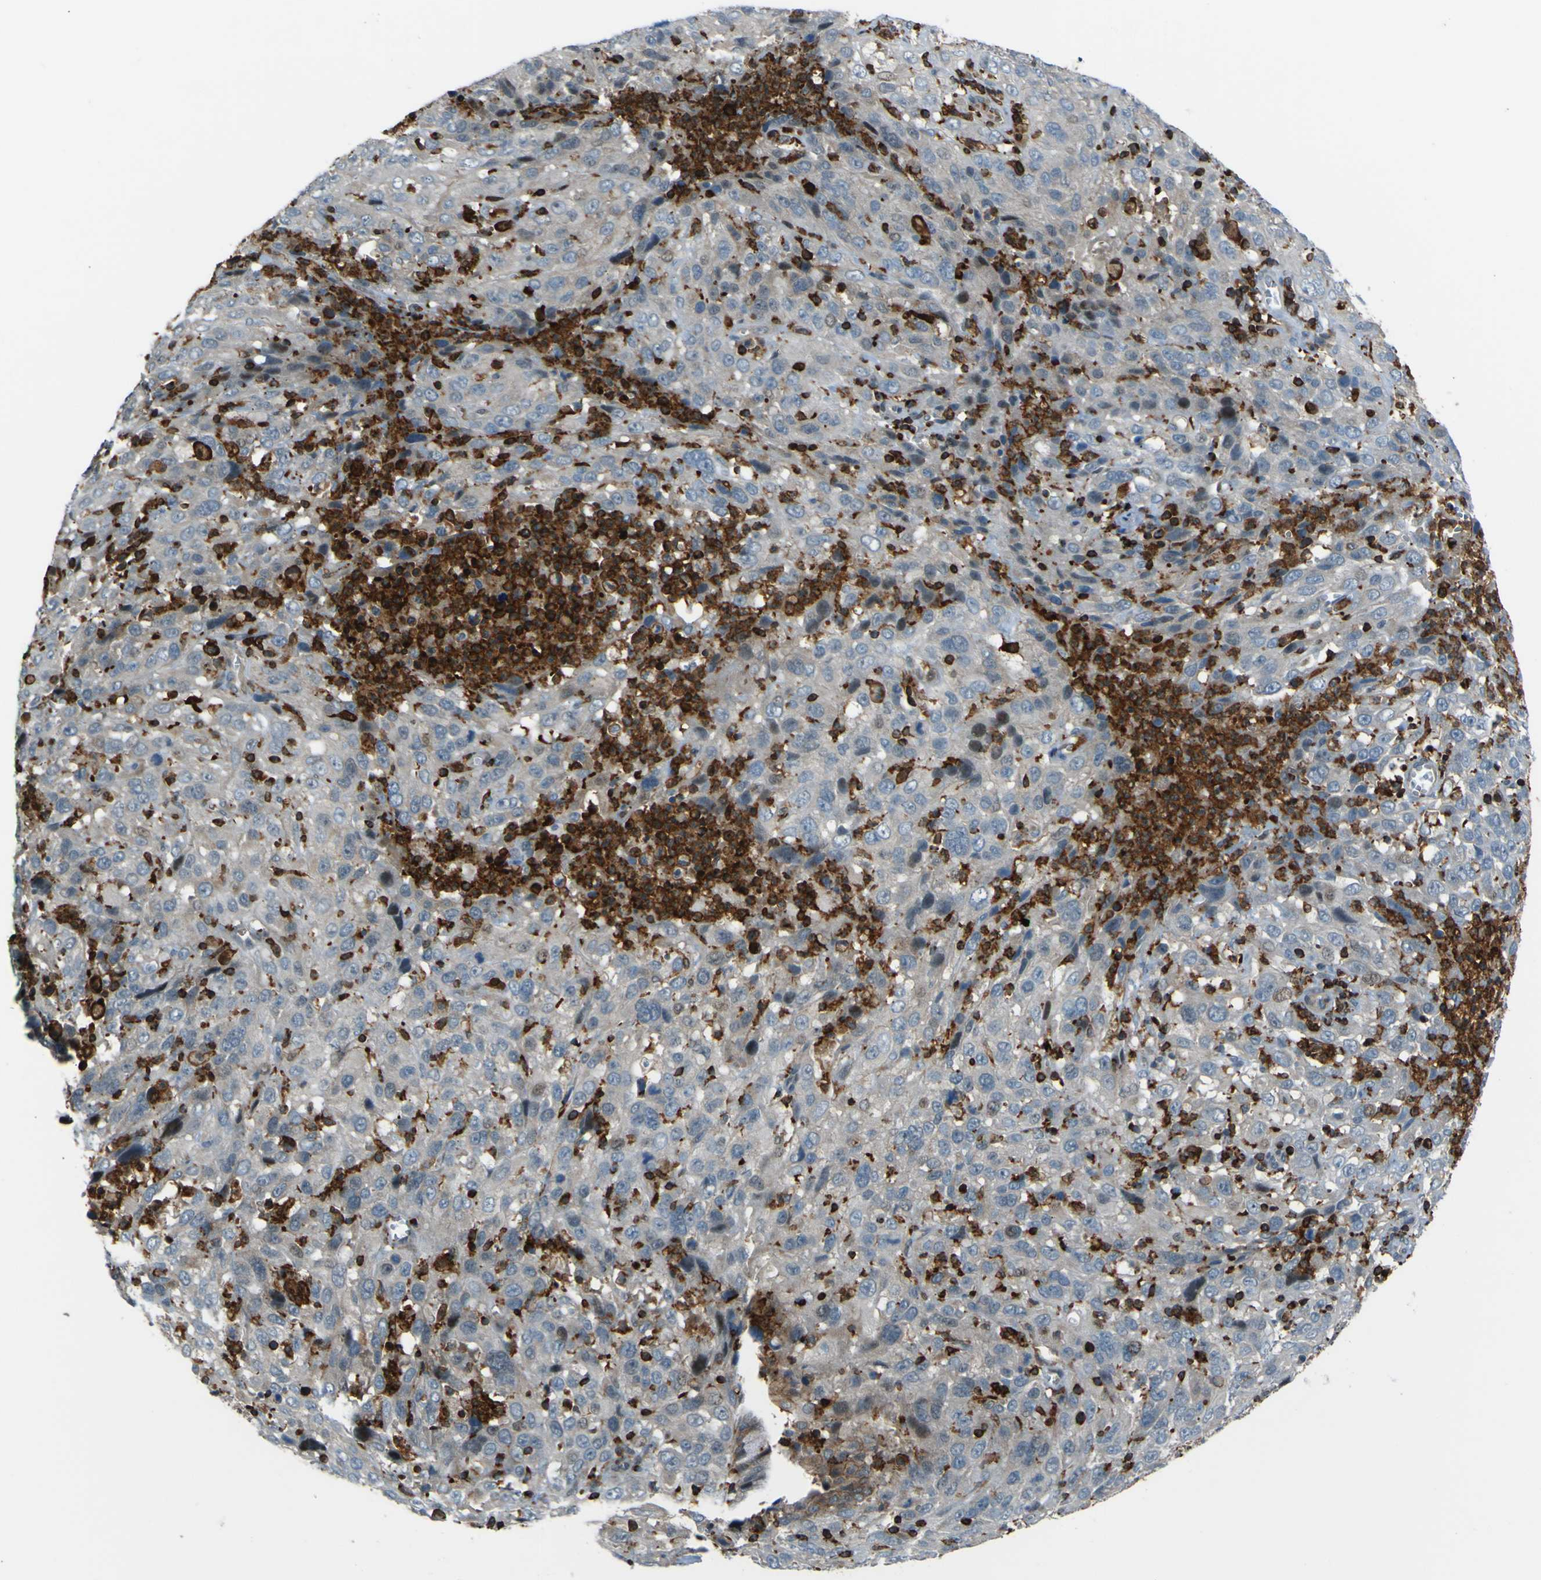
{"staining": {"intensity": "weak", "quantity": "<25%", "location": "cytoplasmic/membranous"}, "tissue": "cervical cancer", "cell_type": "Tumor cells", "image_type": "cancer", "snomed": [{"axis": "morphology", "description": "Squamous cell carcinoma, NOS"}, {"axis": "topography", "description": "Cervix"}], "caption": "IHC image of cervical squamous cell carcinoma stained for a protein (brown), which displays no expression in tumor cells.", "gene": "PCDHB5", "patient": {"sex": "female", "age": 32}}